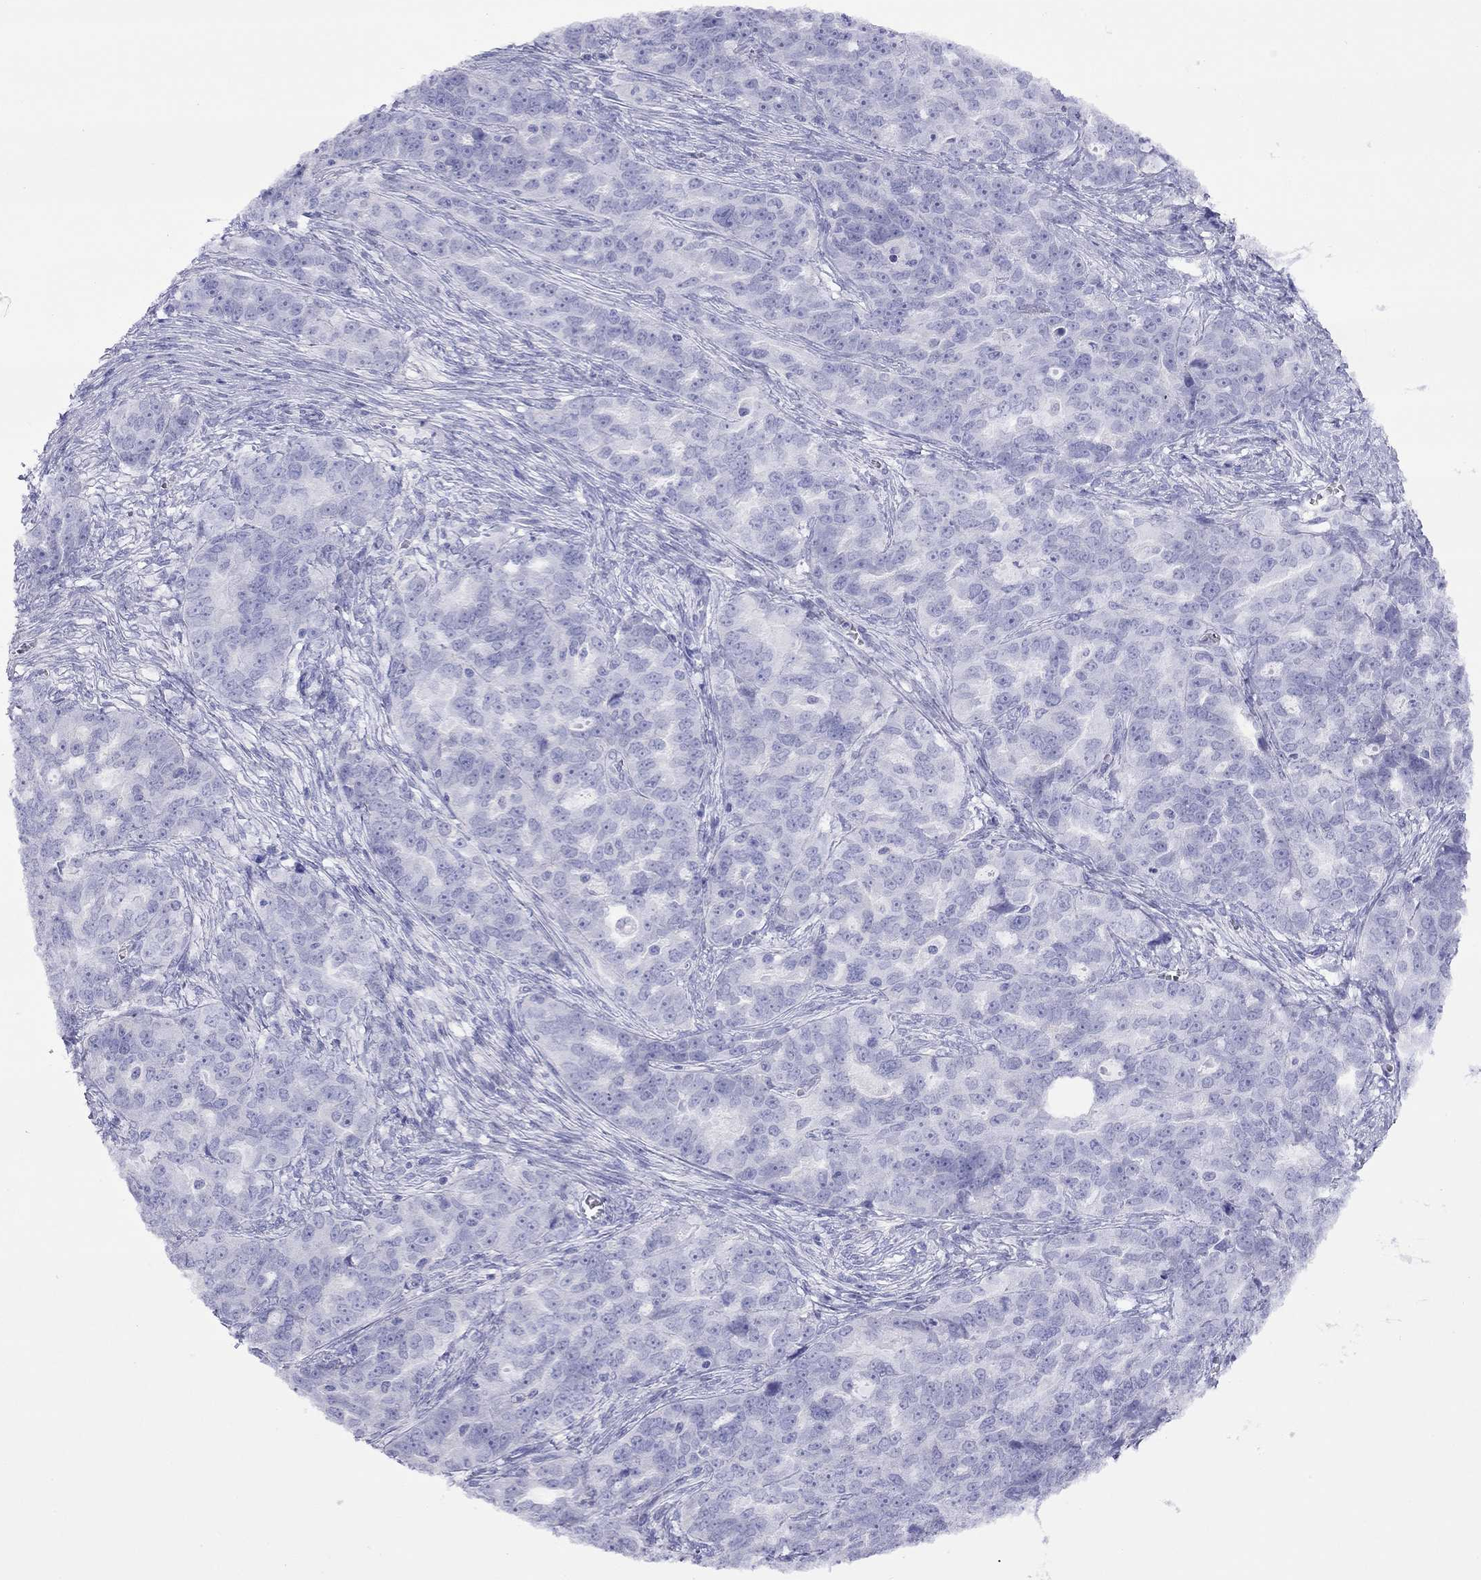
{"staining": {"intensity": "negative", "quantity": "none", "location": "none"}, "tissue": "ovarian cancer", "cell_type": "Tumor cells", "image_type": "cancer", "snomed": [{"axis": "morphology", "description": "Cystadenocarcinoma, serous, NOS"}, {"axis": "topography", "description": "Ovary"}], "caption": "Histopathology image shows no significant protein positivity in tumor cells of serous cystadenocarcinoma (ovarian).", "gene": "SLC30A8", "patient": {"sex": "female", "age": 51}}